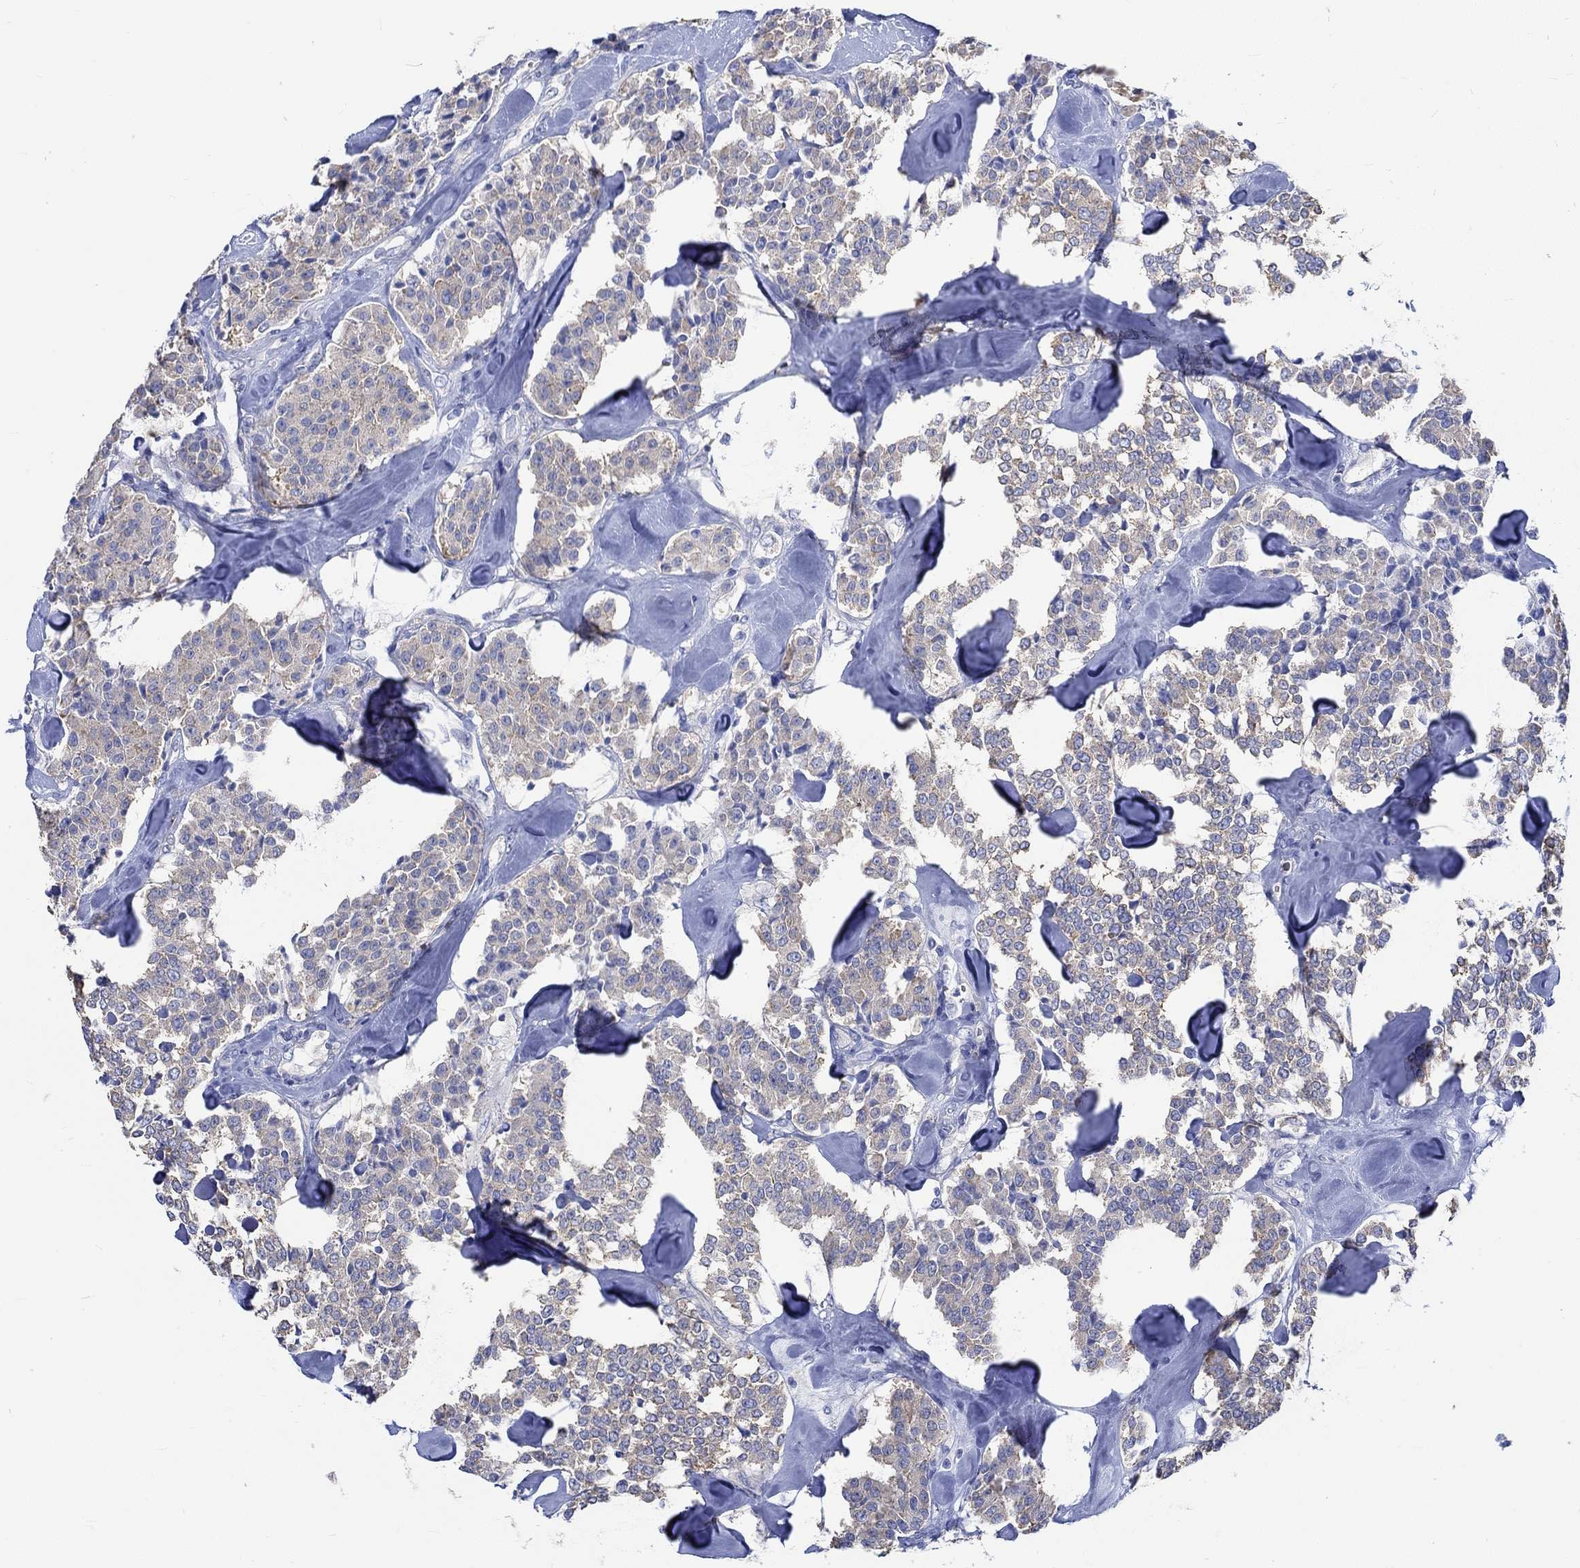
{"staining": {"intensity": "weak", "quantity": "<25%", "location": "cytoplasmic/membranous"}, "tissue": "carcinoid", "cell_type": "Tumor cells", "image_type": "cancer", "snomed": [{"axis": "morphology", "description": "Carcinoid, malignant, NOS"}, {"axis": "topography", "description": "Pancreas"}], "caption": "DAB (3,3'-diaminobenzidine) immunohistochemical staining of carcinoid displays no significant expression in tumor cells.", "gene": "KCNA1", "patient": {"sex": "male", "age": 41}}